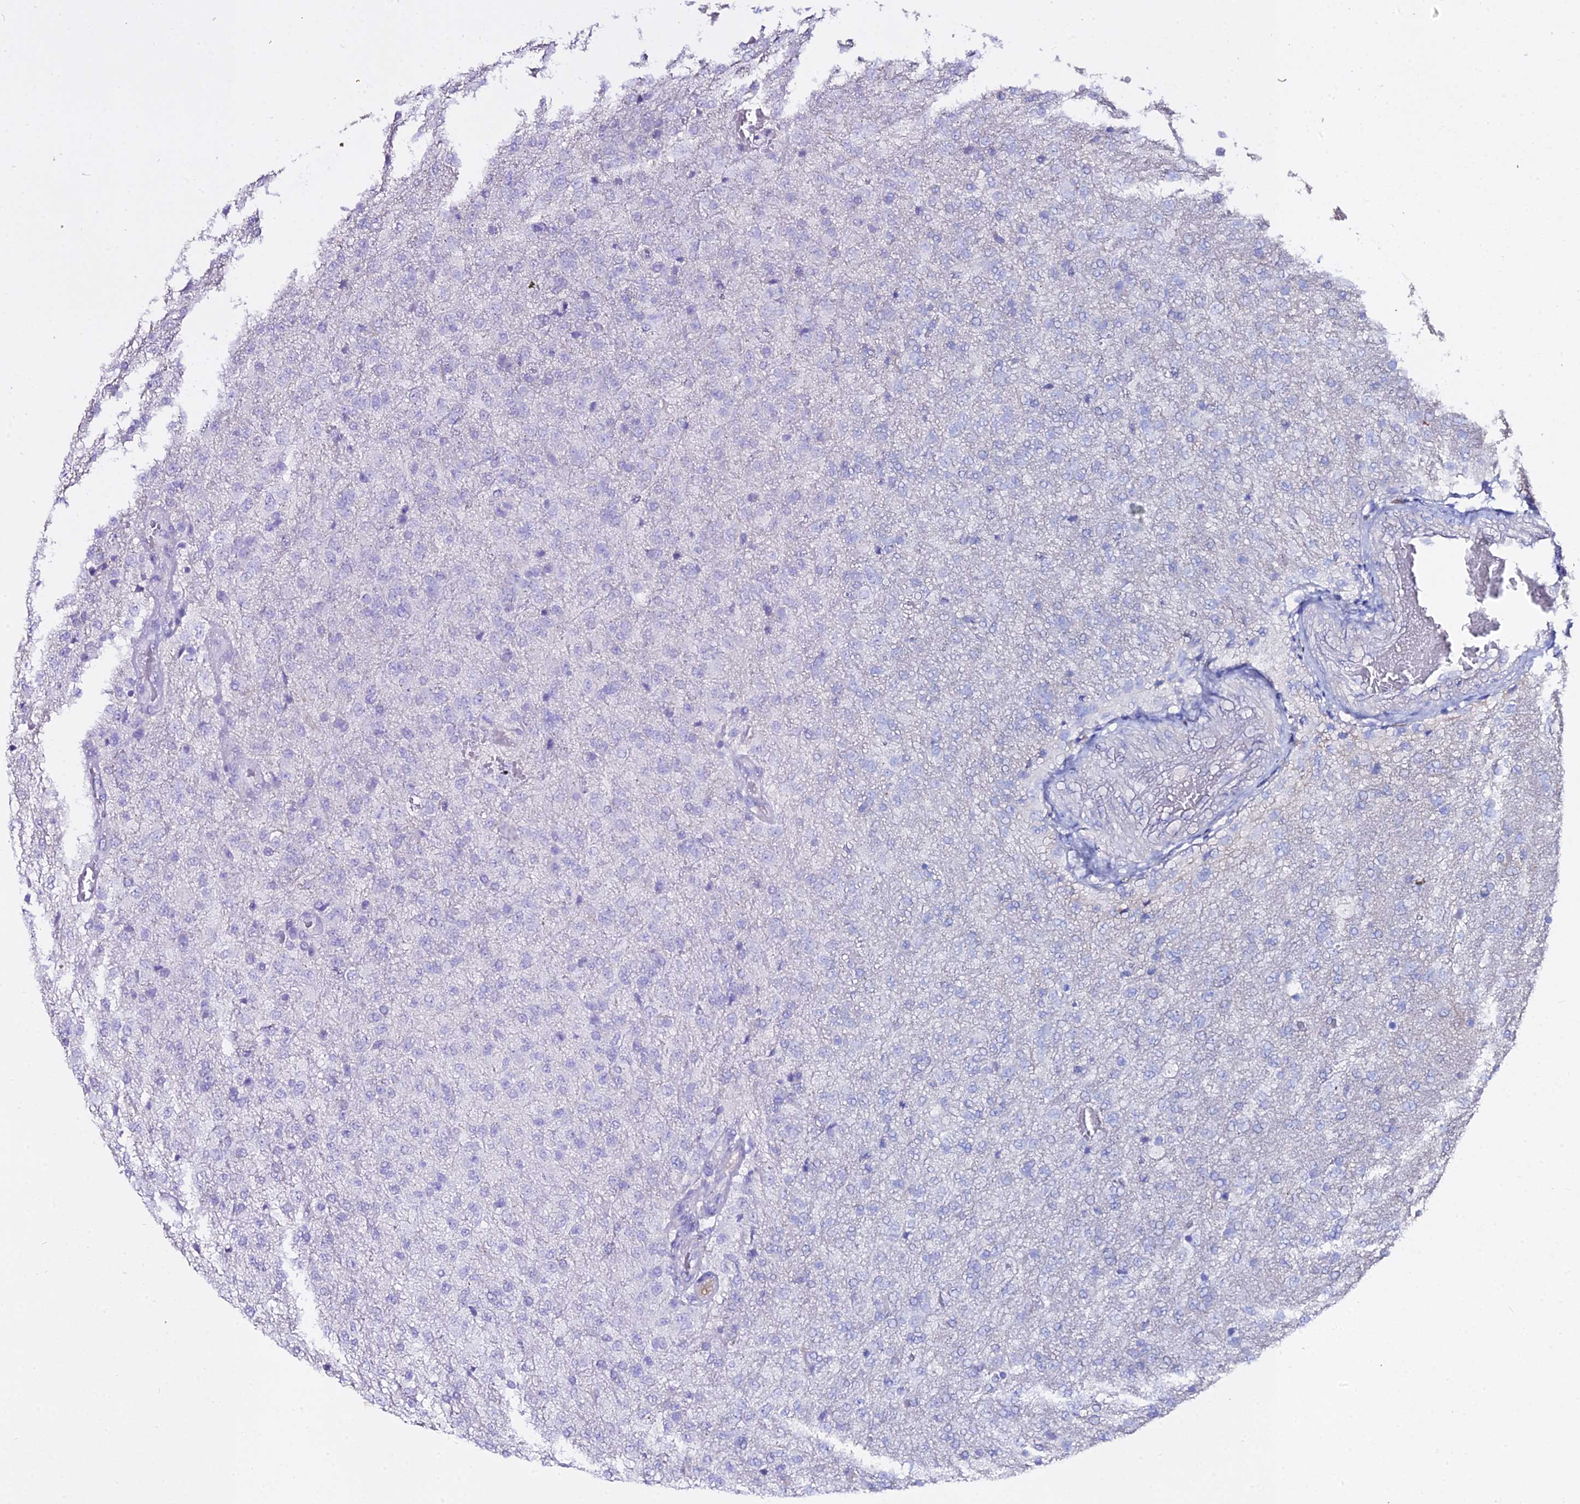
{"staining": {"intensity": "negative", "quantity": "none", "location": "none"}, "tissue": "glioma", "cell_type": "Tumor cells", "image_type": "cancer", "snomed": [{"axis": "morphology", "description": "Glioma, malignant, High grade"}, {"axis": "topography", "description": "Brain"}], "caption": "Glioma was stained to show a protein in brown. There is no significant staining in tumor cells.", "gene": "GLYAT", "patient": {"sex": "female", "age": 74}}